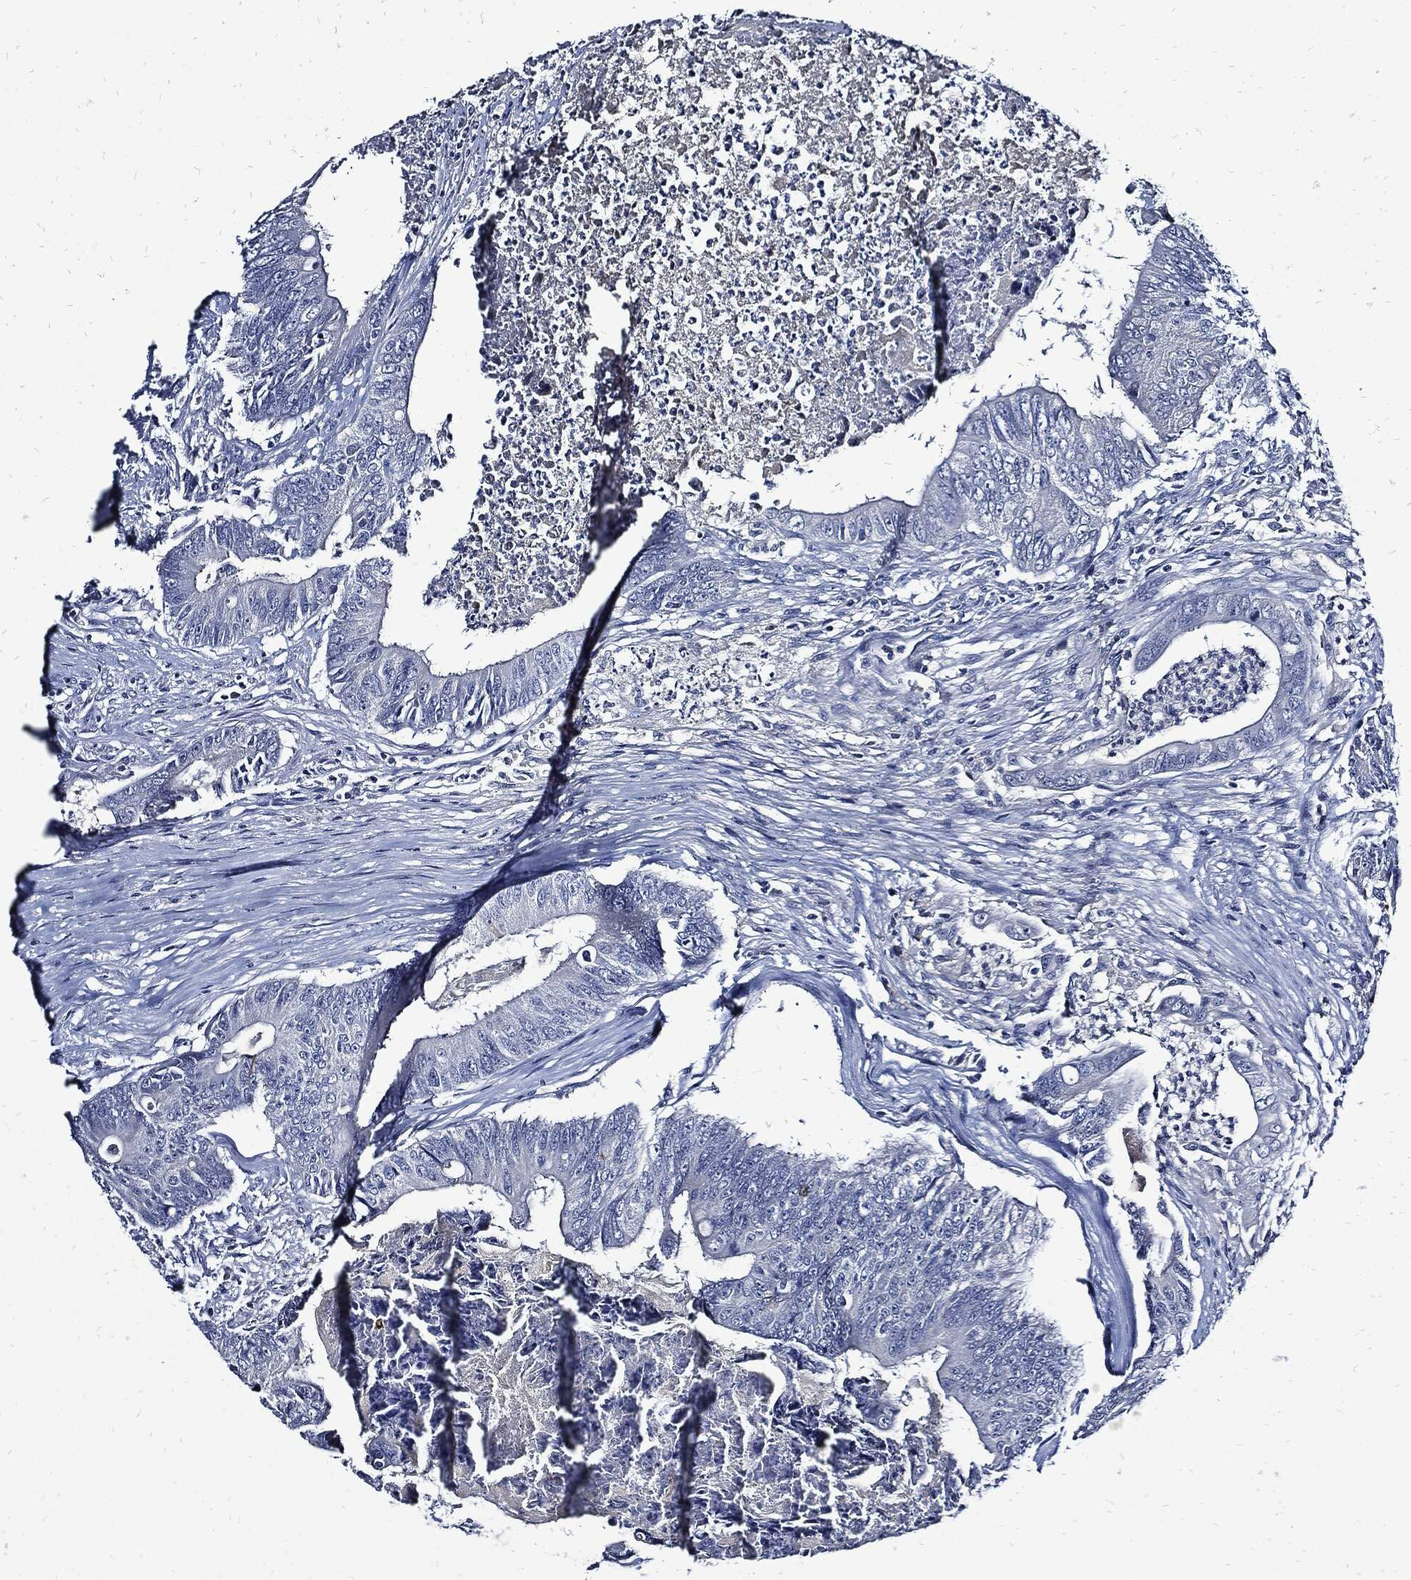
{"staining": {"intensity": "negative", "quantity": "none", "location": "none"}, "tissue": "colorectal cancer", "cell_type": "Tumor cells", "image_type": "cancer", "snomed": [{"axis": "morphology", "description": "Adenocarcinoma, NOS"}, {"axis": "topography", "description": "Colon"}], "caption": "Colorectal adenocarcinoma was stained to show a protein in brown. There is no significant expression in tumor cells. Nuclei are stained in blue.", "gene": "CPE", "patient": {"sex": "male", "age": 84}}